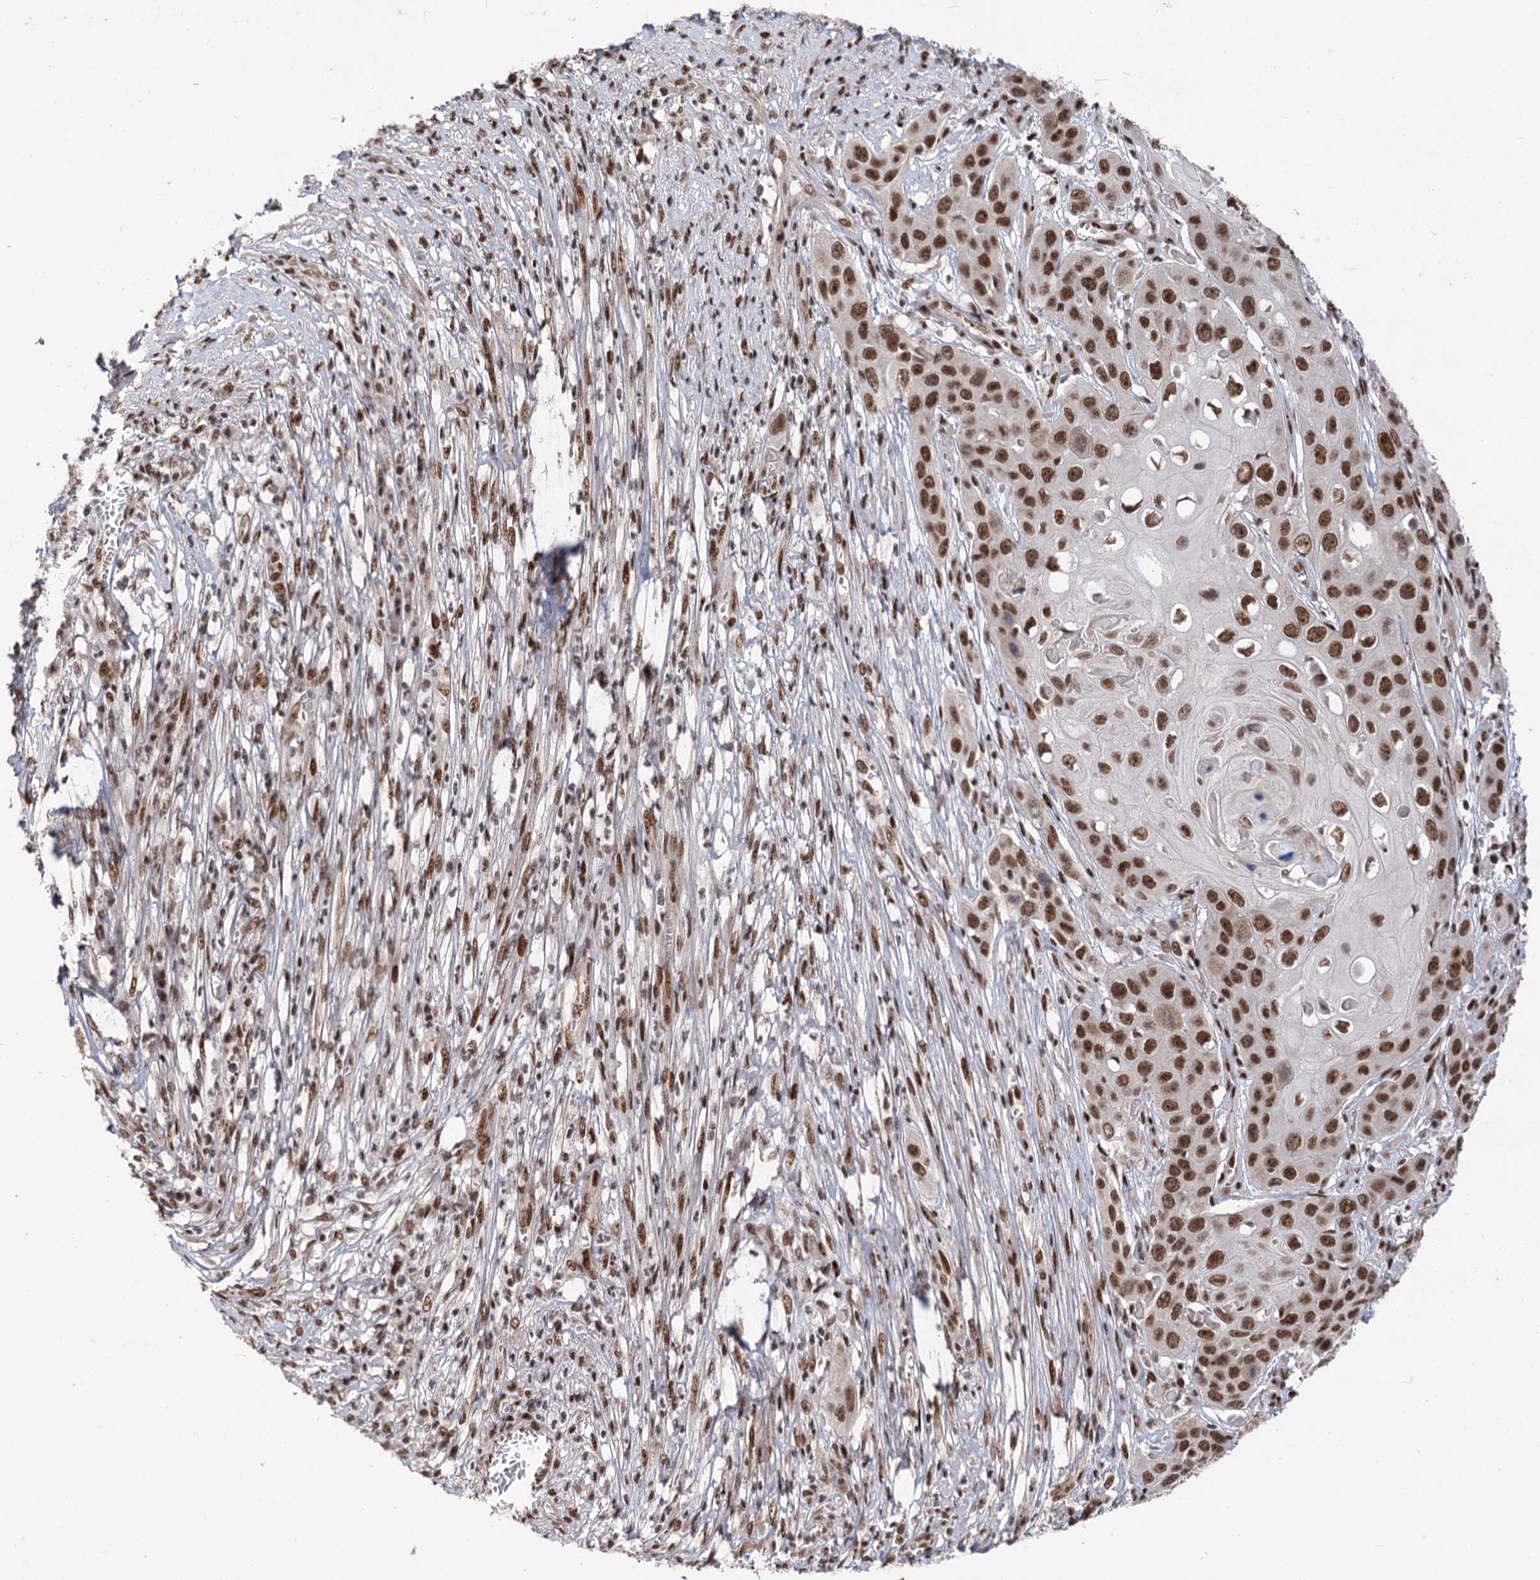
{"staining": {"intensity": "strong", "quantity": ">75%", "location": "nuclear"}, "tissue": "skin cancer", "cell_type": "Tumor cells", "image_type": "cancer", "snomed": [{"axis": "morphology", "description": "Squamous cell carcinoma, NOS"}, {"axis": "topography", "description": "Skin"}], "caption": "This image demonstrates IHC staining of human skin cancer (squamous cell carcinoma), with high strong nuclear positivity in about >75% of tumor cells.", "gene": "MAML1", "patient": {"sex": "male", "age": 55}}